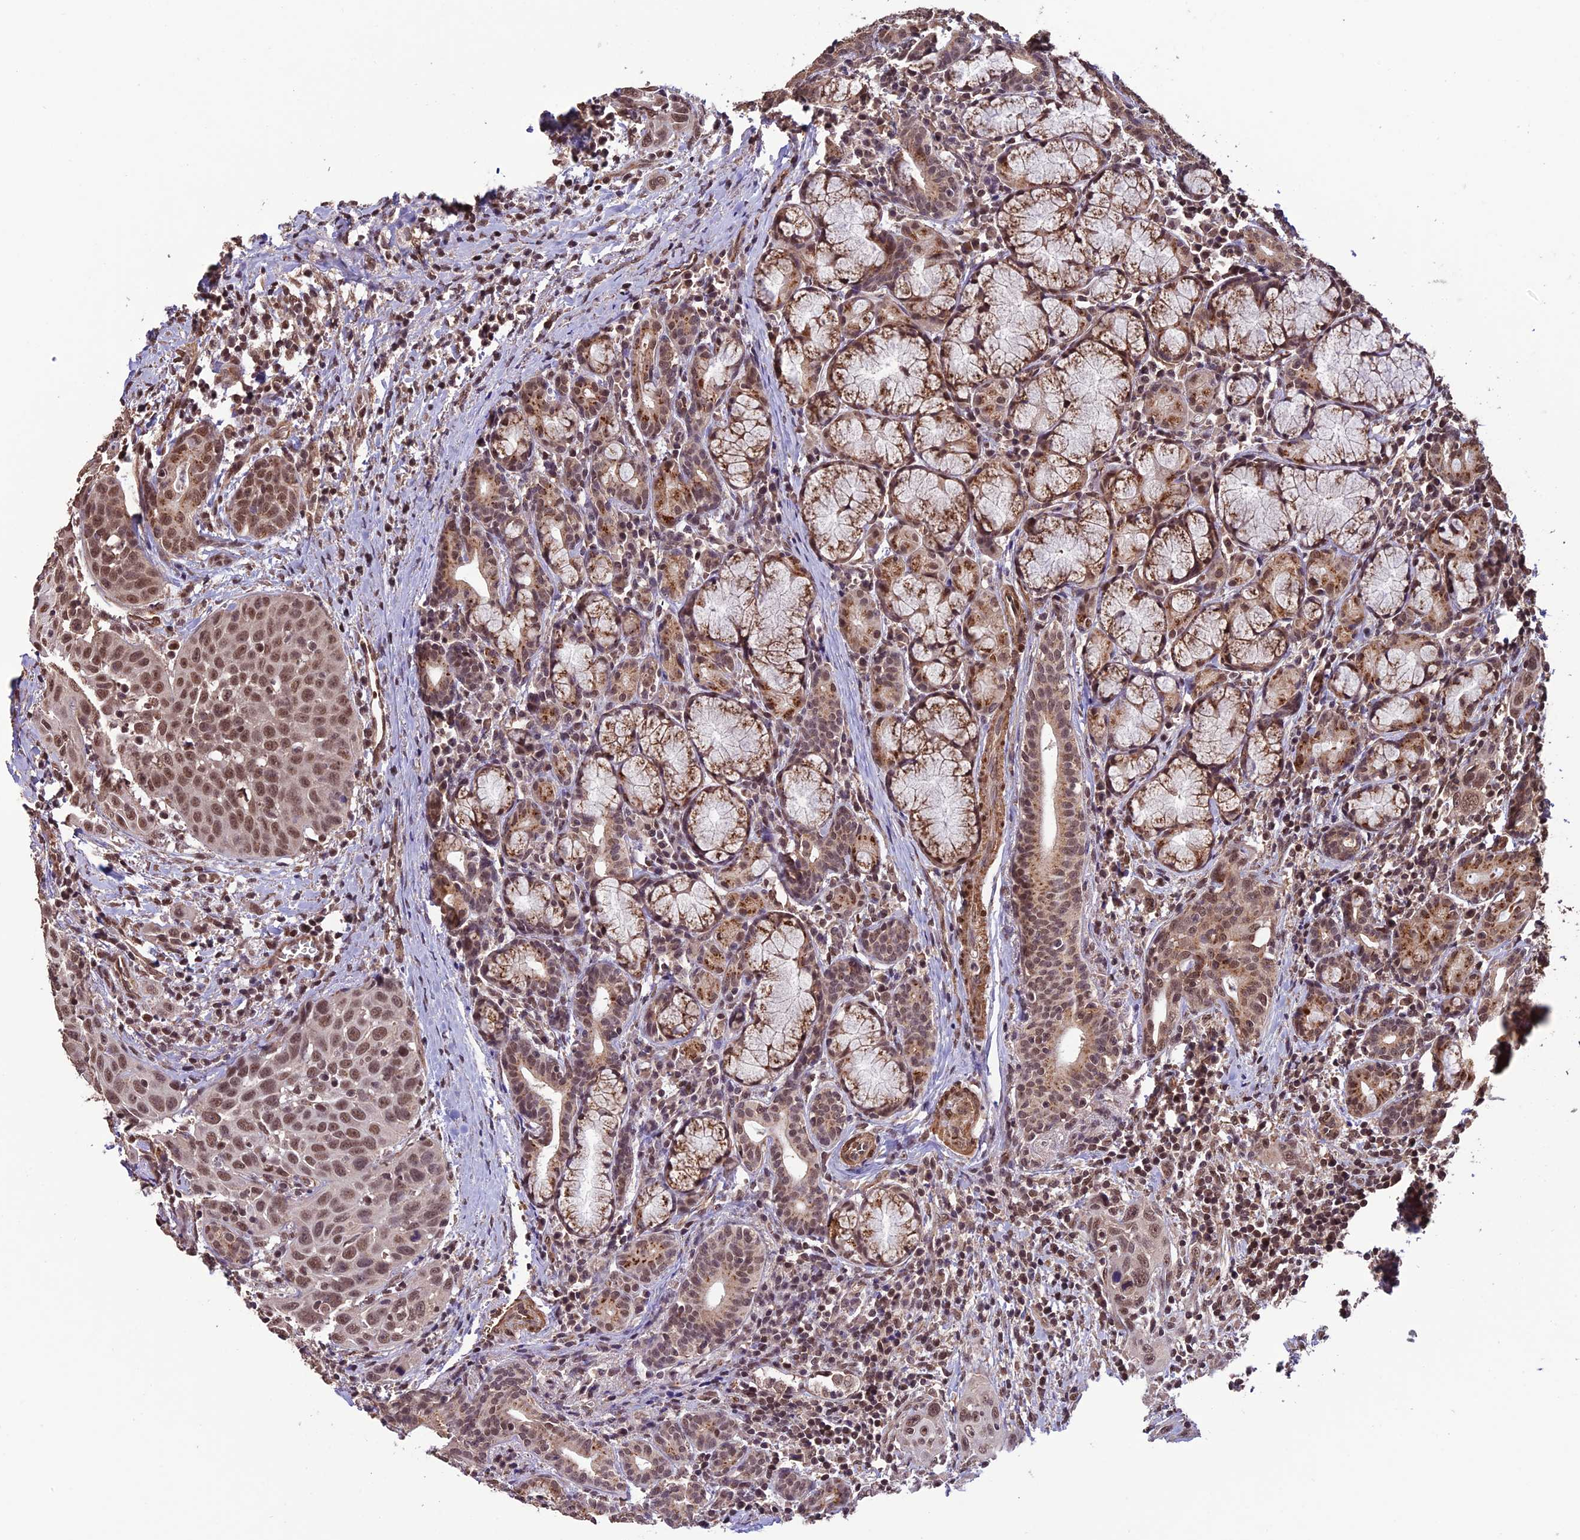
{"staining": {"intensity": "moderate", "quantity": ">75%", "location": "nuclear"}, "tissue": "head and neck cancer", "cell_type": "Tumor cells", "image_type": "cancer", "snomed": [{"axis": "morphology", "description": "Squamous cell carcinoma, NOS"}, {"axis": "topography", "description": "Oral tissue"}, {"axis": "topography", "description": "Head-Neck"}], "caption": "About >75% of tumor cells in human head and neck cancer (squamous cell carcinoma) reveal moderate nuclear protein staining as visualized by brown immunohistochemical staining.", "gene": "CABIN1", "patient": {"sex": "female", "age": 50}}